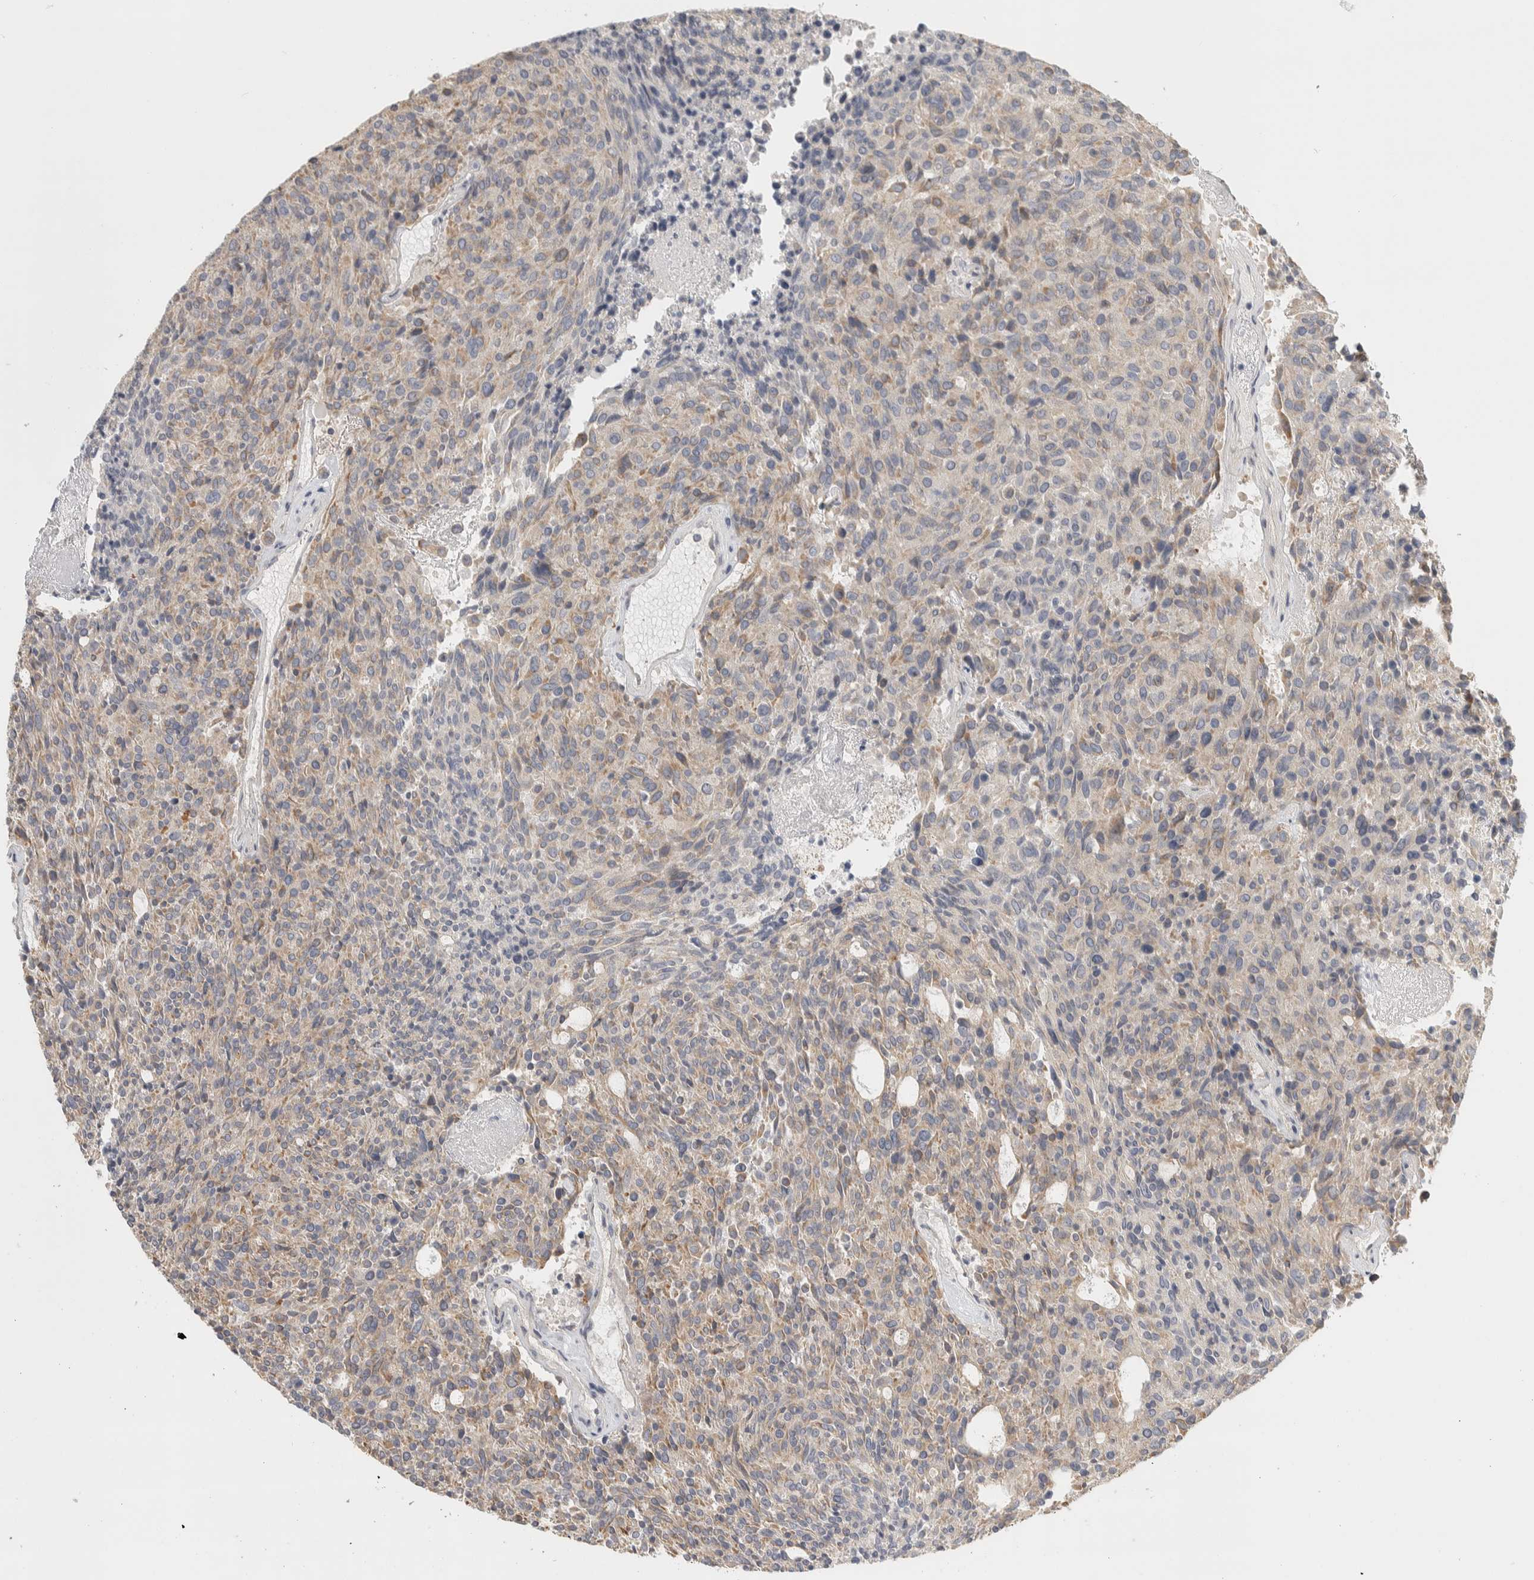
{"staining": {"intensity": "weak", "quantity": ">75%", "location": "cytoplasmic/membranous"}, "tissue": "carcinoid", "cell_type": "Tumor cells", "image_type": "cancer", "snomed": [{"axis": "morphology", "description": "Carcinoid, malignant, NOS"}, {"axis": "topography", "description": "Pancreas"}], "caption": "Weak cytoplasmic/membranous staining for a protein is appreciated in about >75% of tumor cells of carcinoid using IHC.", "gene": "DCXR", "patient": {"sex": "female", "age": 54}}